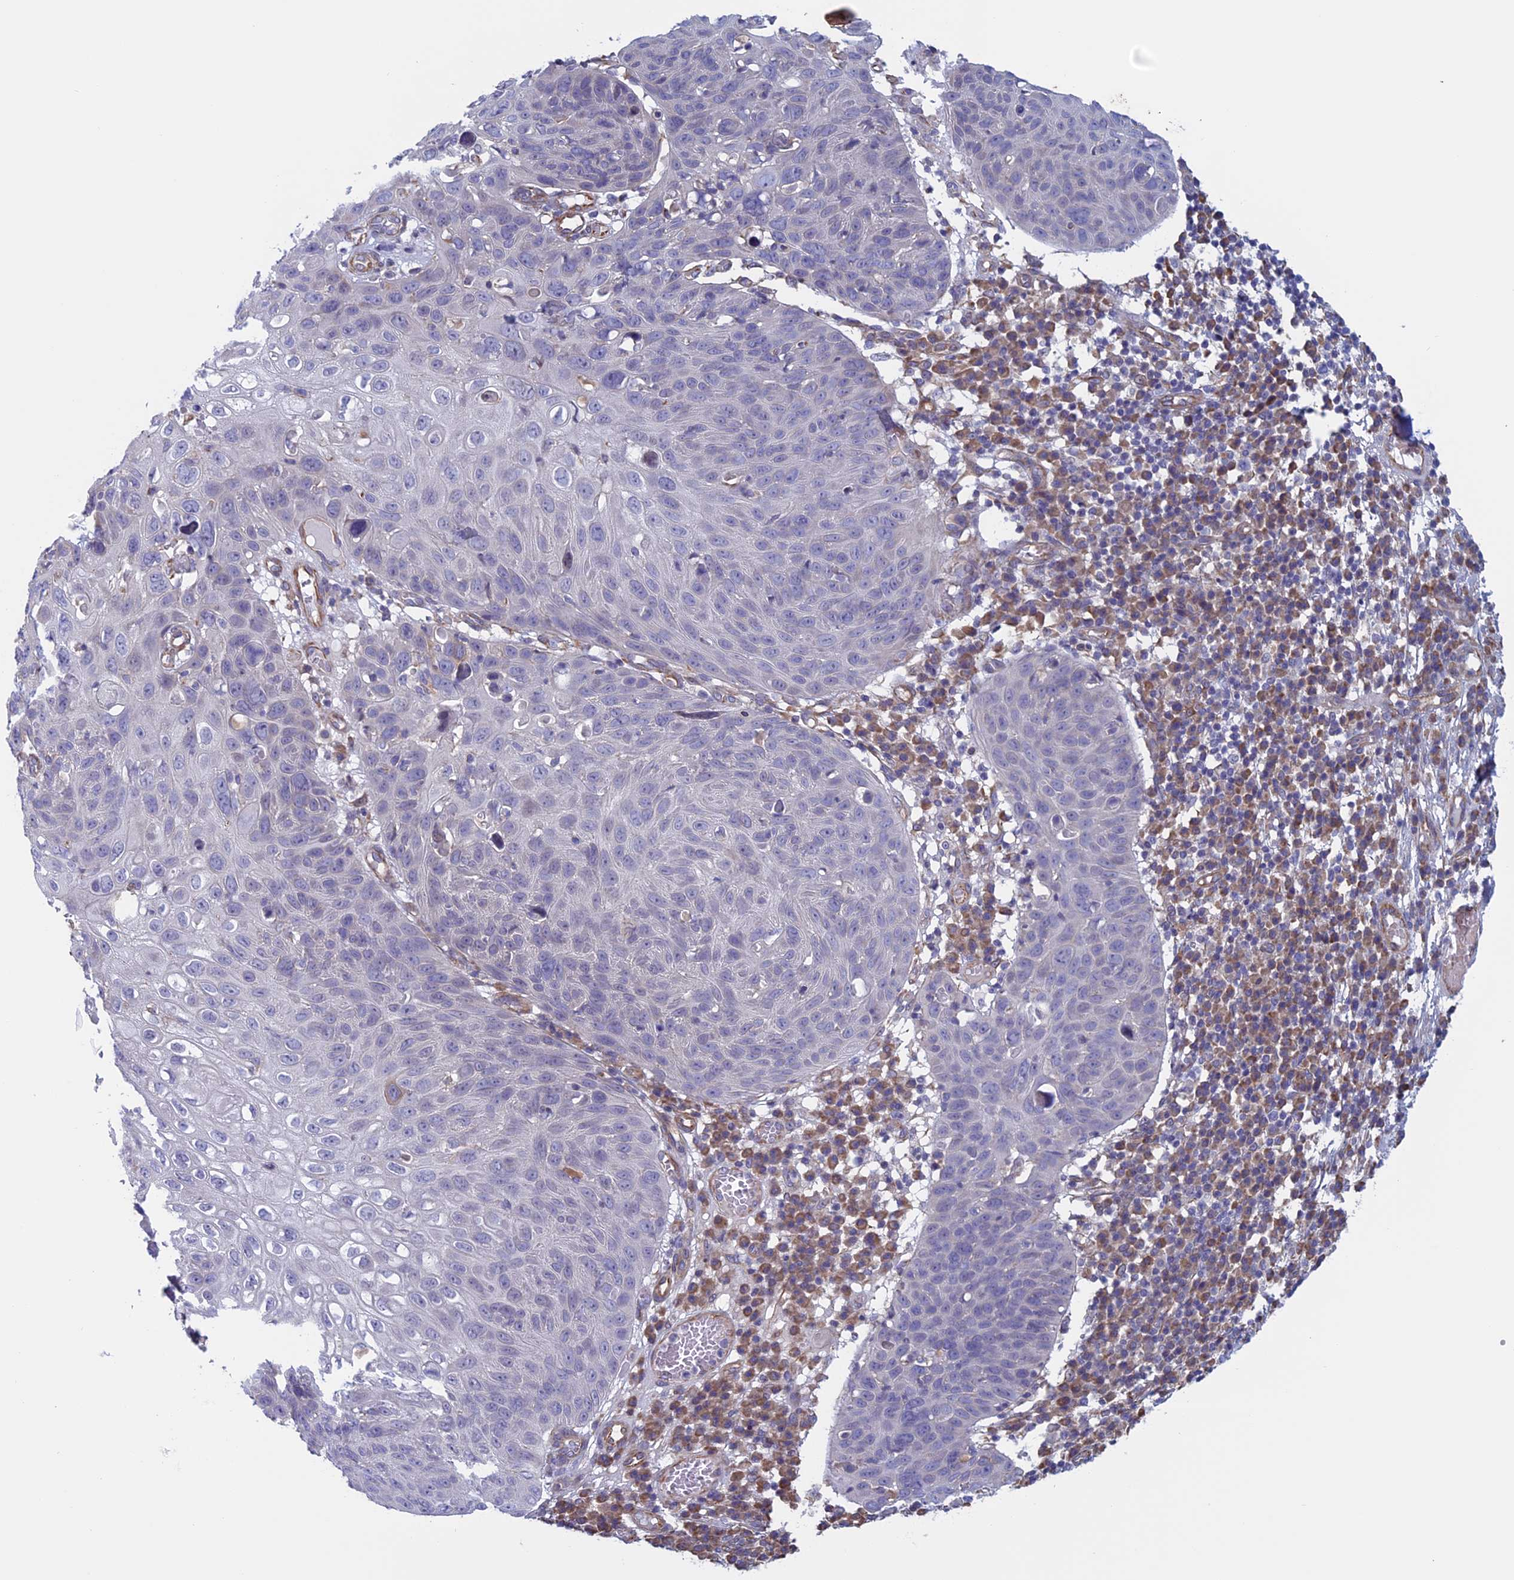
{"staining": {"intensity": "negative", "quantity": "none", "location": "none"}, "tissue": "skin cancer", "cell_type": "Tumor cells", "image_type": "cancer", "snomed": [{"axis": "morphology", "description": "Squamous cell carcinoma, NOS"}, {"axis": "topography", "description": "Skin"}], "caption": "This is an immunohistochemistry histopathology image of skin cancer. There is no expression in tumor cells.", "gene": "BCL2L10", "patient": {"sex": "female", "age": 90}}